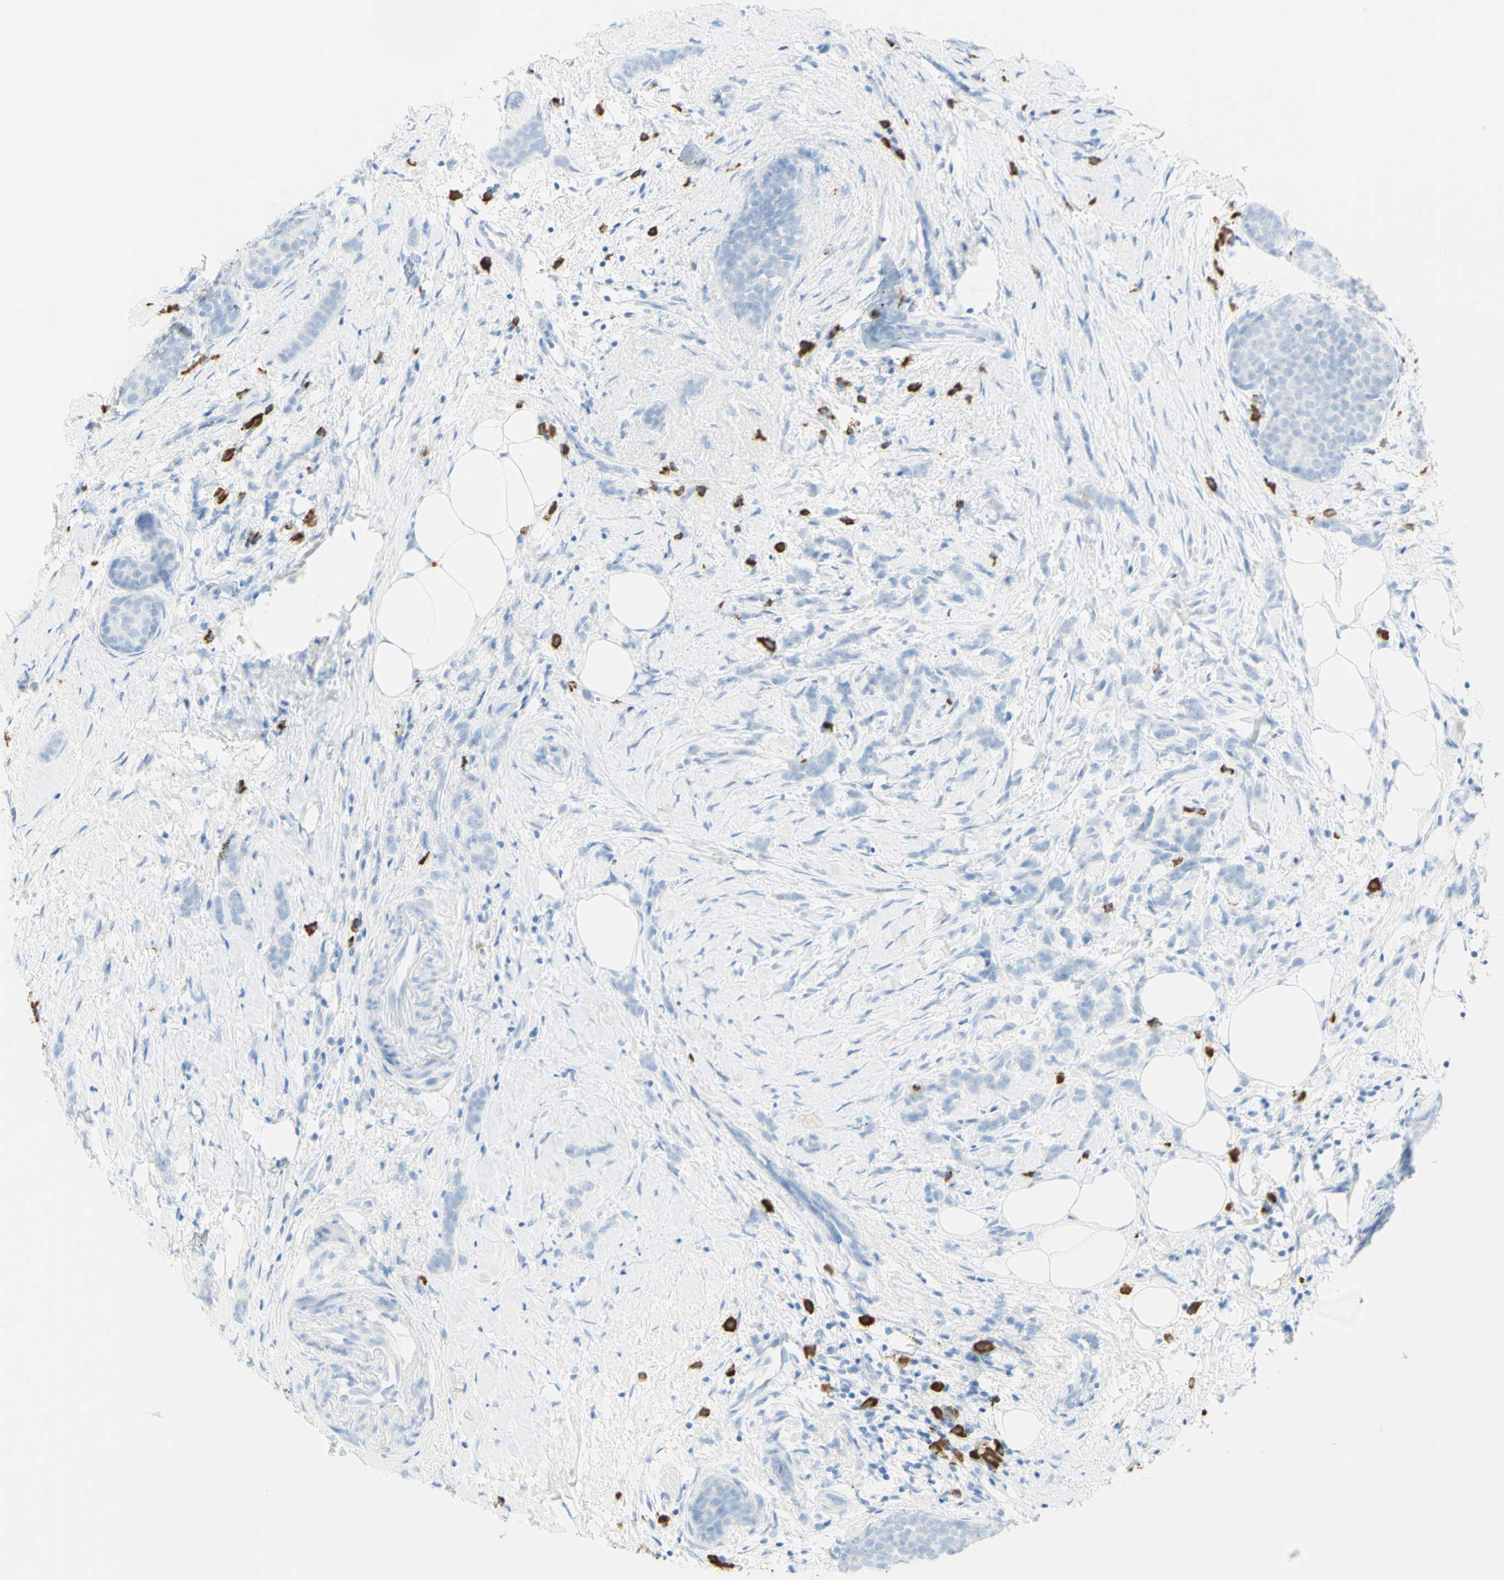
{"staining": {"intensity": "negative", "quantity": "none", "location": "none"}, "tissue": "breast cancer", "cell_type": "Tumor cells", "image_type": "cancer", "snomed": [{"axis": "morphology", "description": "Lobular carcinoma, in situ"}, {"axis": "morphology", "description": "Lobular carcinoma"}, {"axis": "topography", "description": "Breast"}], "caption": "High magnification brightfield microscopy of breast cancer (lobular carcinoma in situ) stained with DAB (3,3'-diaminobenzidine) (brown) and counterstained with hematoxylin (blue): tumor cells show no significant positivity.", "gene": "LETM1", "patient": {"sex": "female", "age": 41}}